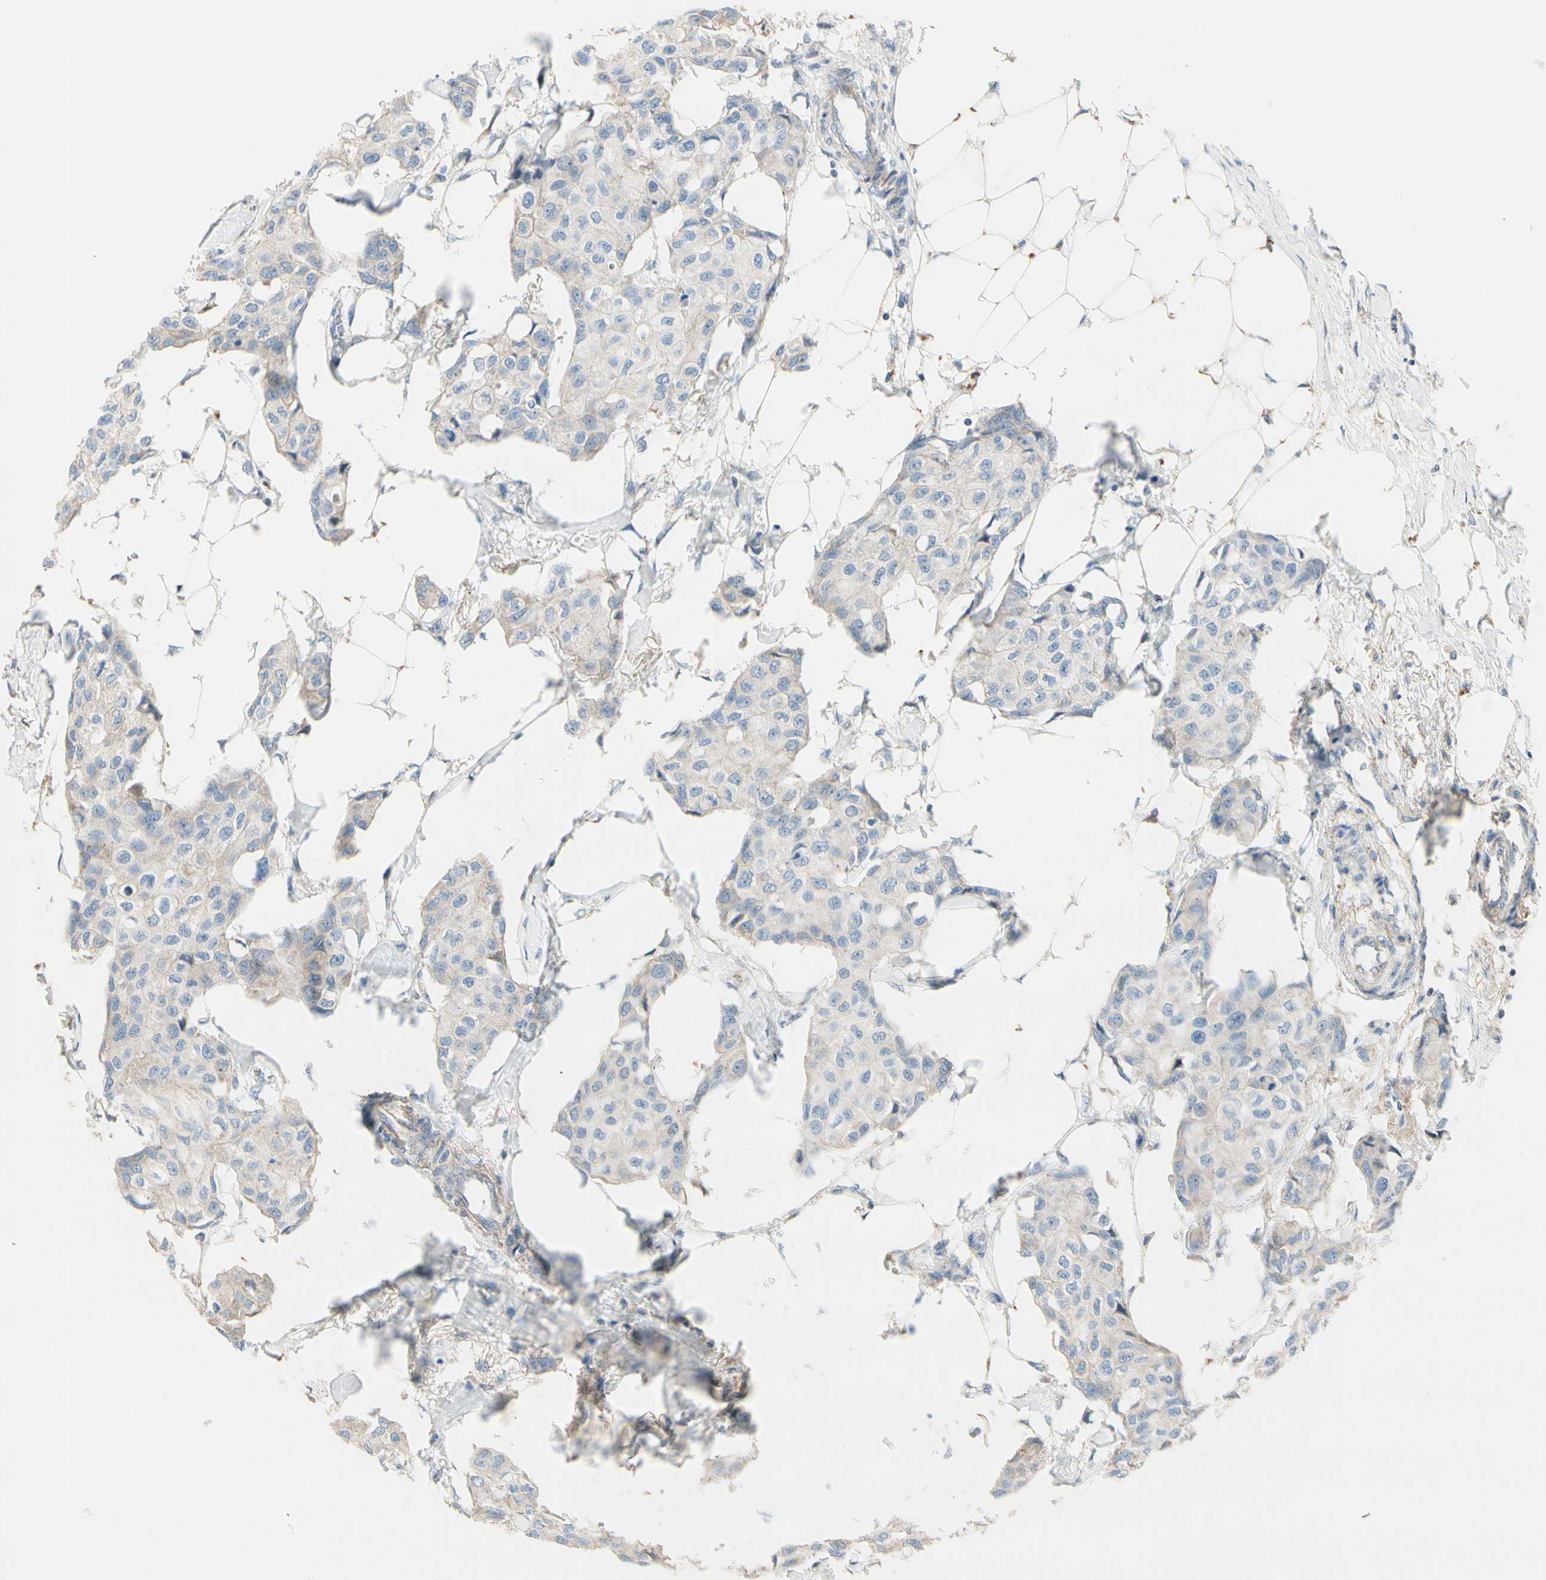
{"staining": {"intensity": "weak", "quantity": ">75%", "location": "cytoplasmic/membranous"}, "tissue": "breast cancer", "cell_type": "Tumor cells", "image_type": "cancer", "snomed": [{"axis": "morphology", "description": "Duct carcinoma"}, {"axis": "topography", "description": "Breast"}], "caption": "Weak cytoplasmic/membranous protein positivity is appreciated in about >75% of tumor cells in breast cancer.", "gene": "EPHA3", "patient": {"sex": "female", "age": 80}}